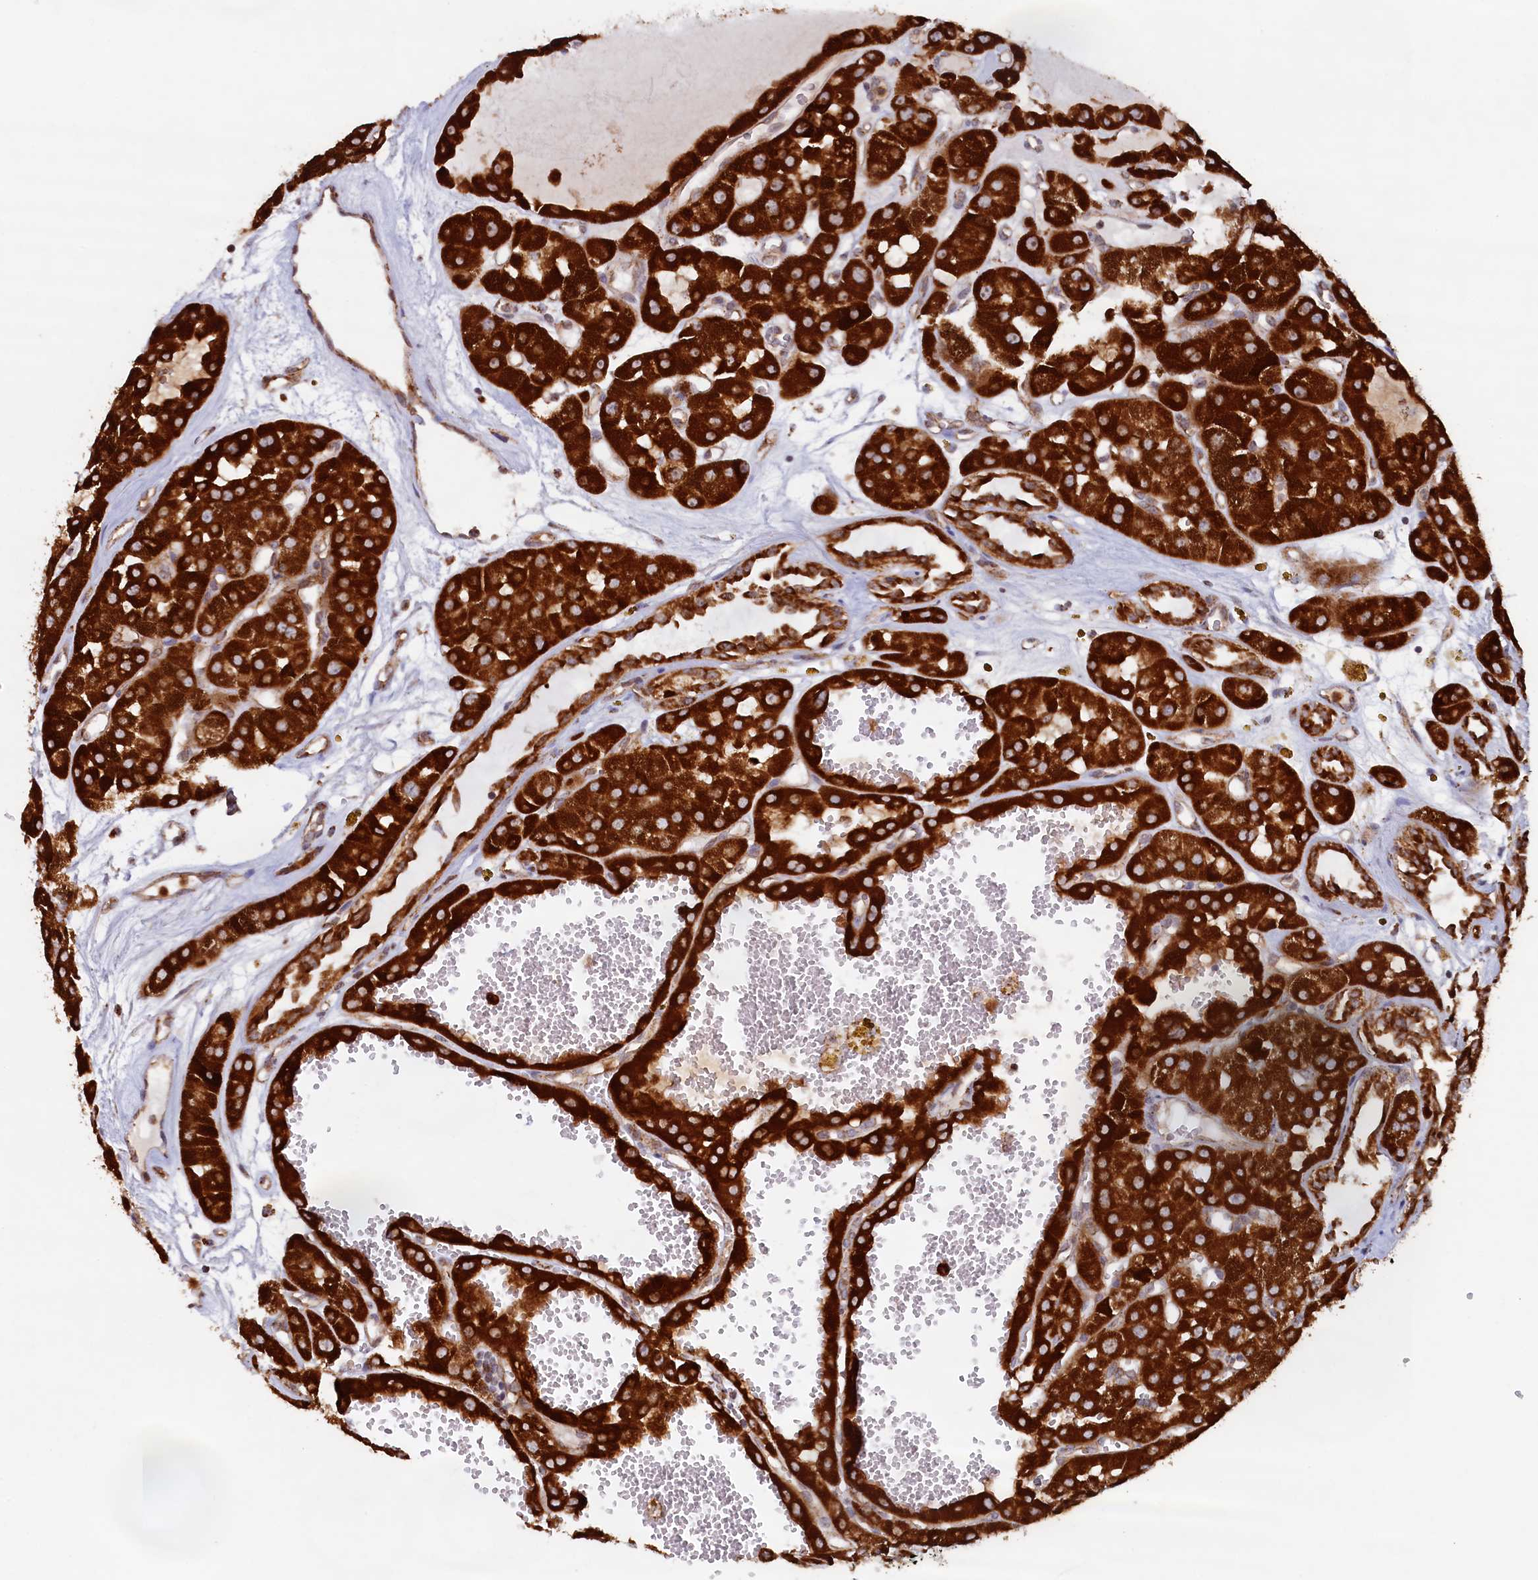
{"staining": {"intensity": "strong", "quantity": ">75%", "location": "cytoplasmic/membranous"}, "tissue": "renal cancer", "cell_type": "Tumor cells", "image_type": "cancer", "snomed": [{"axis": "morphology", "description": "Carcinoma, NOS"}, {"axis": "topography", "description": "Kidney"}], "caption": "The micrograph shows staining of carcinoma (renal), revealing strong cytoplasmic/membranous protein positivity (brown color) within tumor cells.", "gene": "UBE3B", "patient": {"sex": "female", "age": 75}}